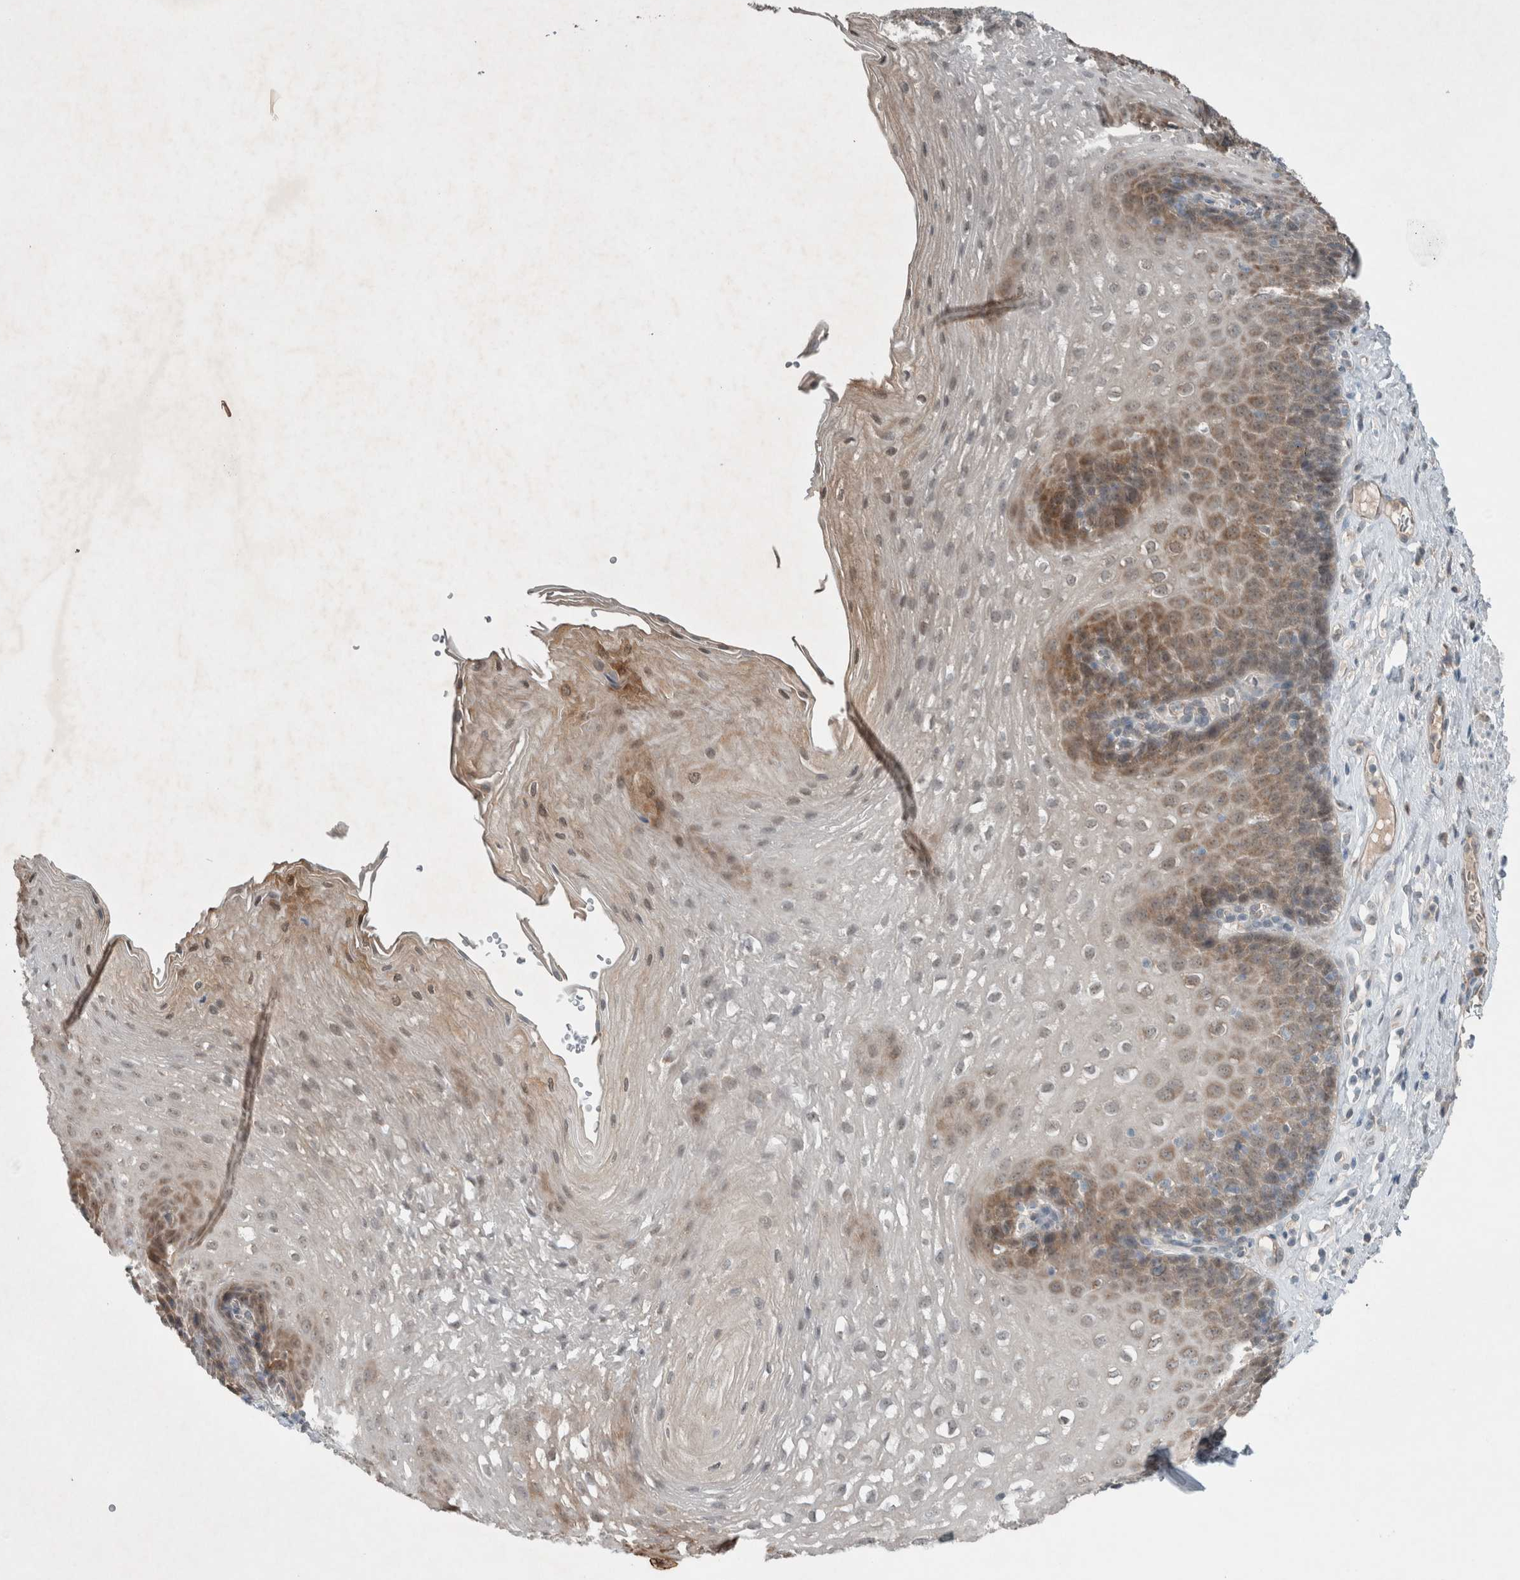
{"staining": {"intensity": "moderate", "quantity": "25%-75%", "location": "cytoplasmic/membranous"}, "tissue": "esophagus", "cell_type": "Squamous epithelial cells", "image_type": "normal", "snomed": [{"axis": "morphology", "description": "Normal tissue, NOS"}, {"axis": "topography", "description": "Esophagus"}], "caption": "Protein staining displays moderate cytoplasmic/membranous staining in approximately 25%-75% of squamous epithelial cells in normal esophagus. Using DAB (3,3'-diaminobenzidine) (brown) and hematoxylin (blue) stains, captured at high magnification using brightfield microscopy.", "gene": "ENSG00000285245", "patient": {"sex": "female", "age": 66}}